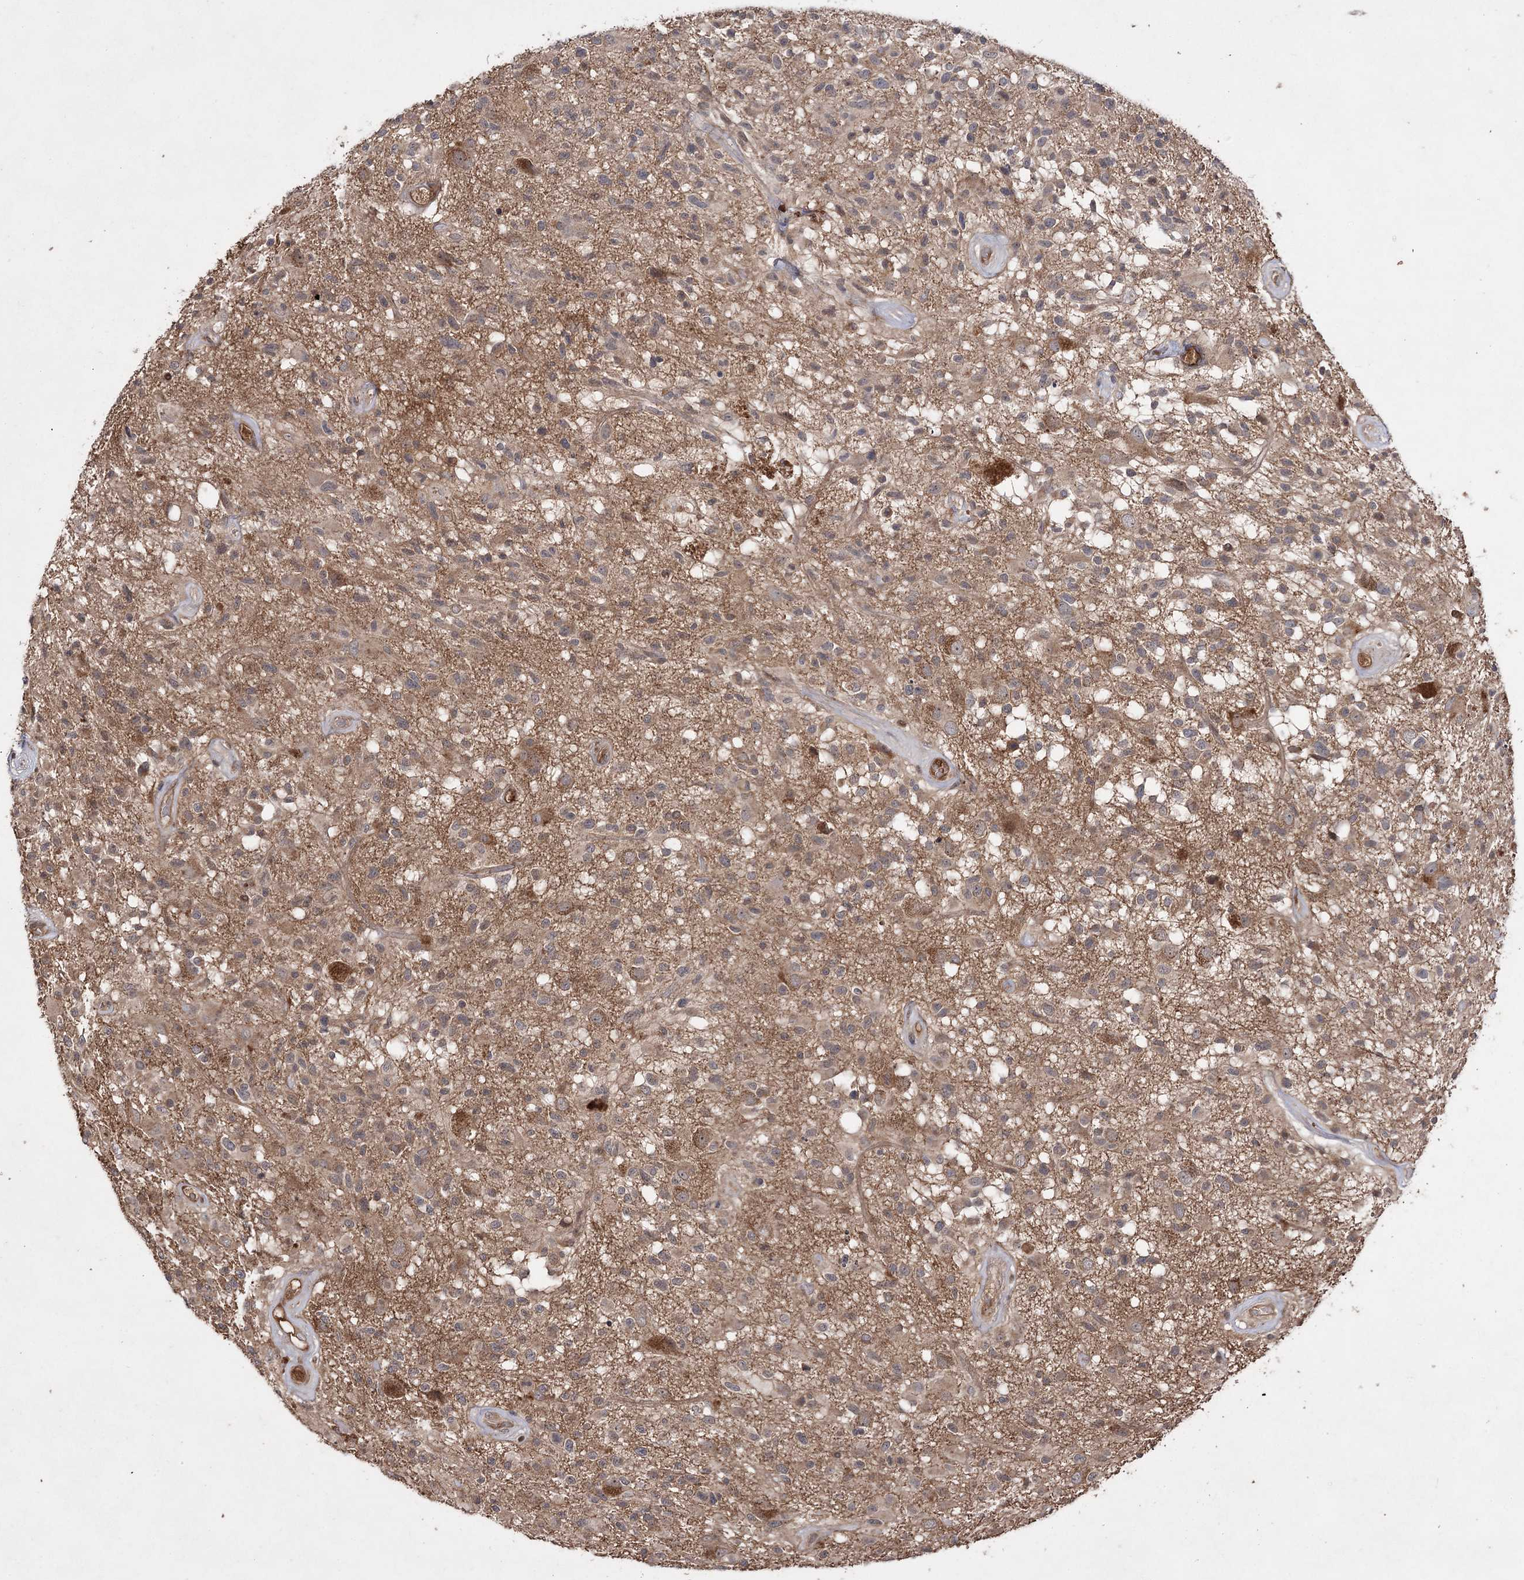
{"staining": {"intensity": "moderate", "quantity": "<25%", "location": "cytoplasmic/membranous"}, "tissue": "glioma", "cell_type": "Tumor cells", "image_type": "cancer", "snomed": [{"axis": "morphology", "description": "Glioma, malignant, High grade"}, {"axis": "morphology", "description": "Glioblastoma, NOS"}, {"axis": "topography", "description": "Brain"}], "caption": "Glioblastoma stained with immunohistochemistry (IHC) displays moderate cytoplasmic/membranous staining in about <25% of tumor cells. The protein is stained brown, and the nuclei are stained in blue (DAB IHC with brightfield microscopy, high magnification).", "gene": "FANCL", "patient": {"sex": "male", "age": 60}}